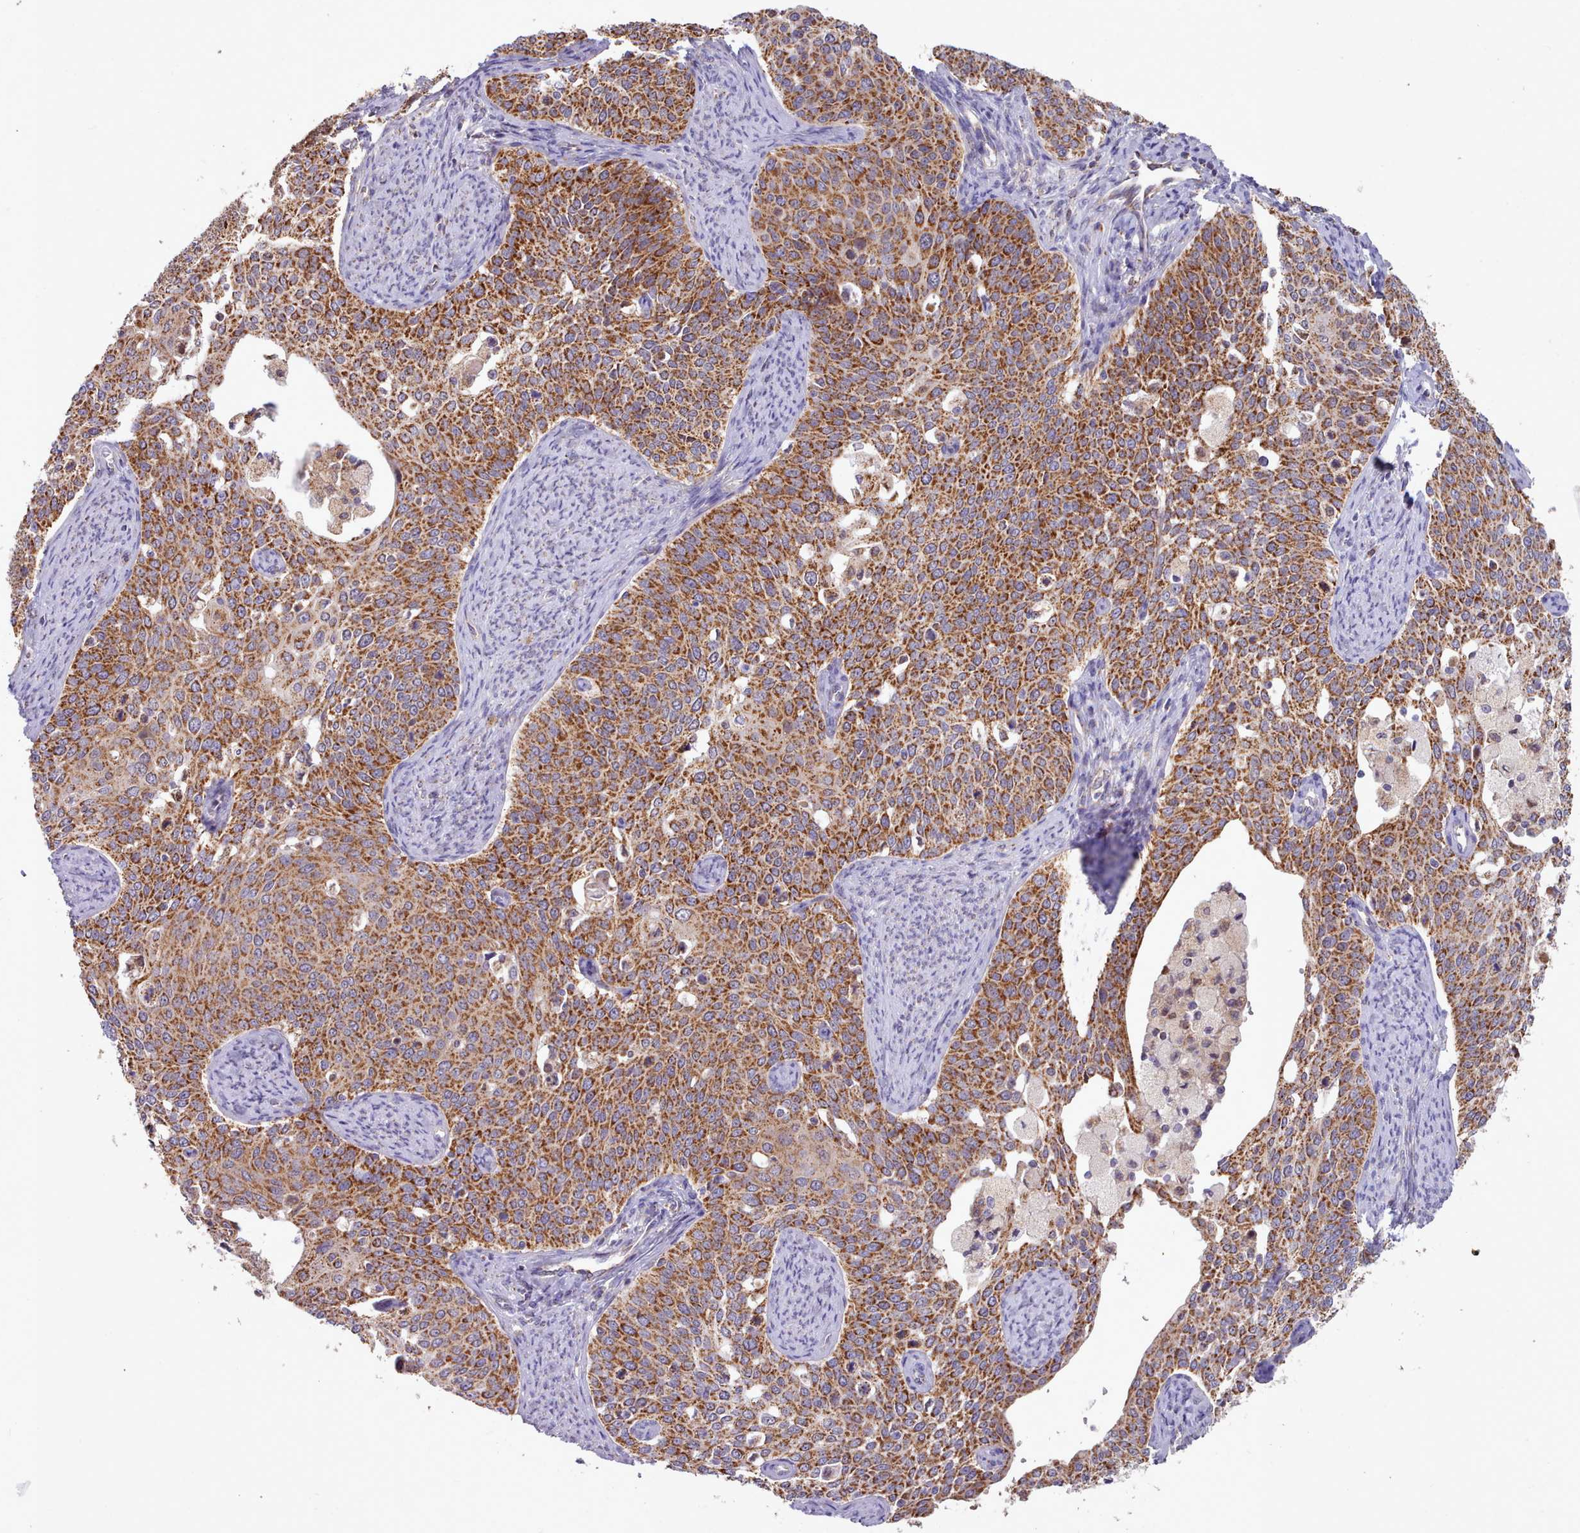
{"staining": {"intensity": "strong", "quantity": ">75%", "location": "cytoplasmic/membranous"}, "tissue": "cervical cancer", "cell_type": "Tumor cells", "image_type": "cancer", "snomed": [{"axis": "morphology", "description": "Squamous cell carcinoma, NOS"}, {"axis": "topography", "description": "Cervix"}], "caption": "Squamous cell carcinoma (cervical) was stained to show a protein in brown. There is high levels of strong cytoplasmic/membranous staining in approximately >75% of tumor cells.", "gene": "HSDL2", "patient": {"sex": "female", "age": 44}}